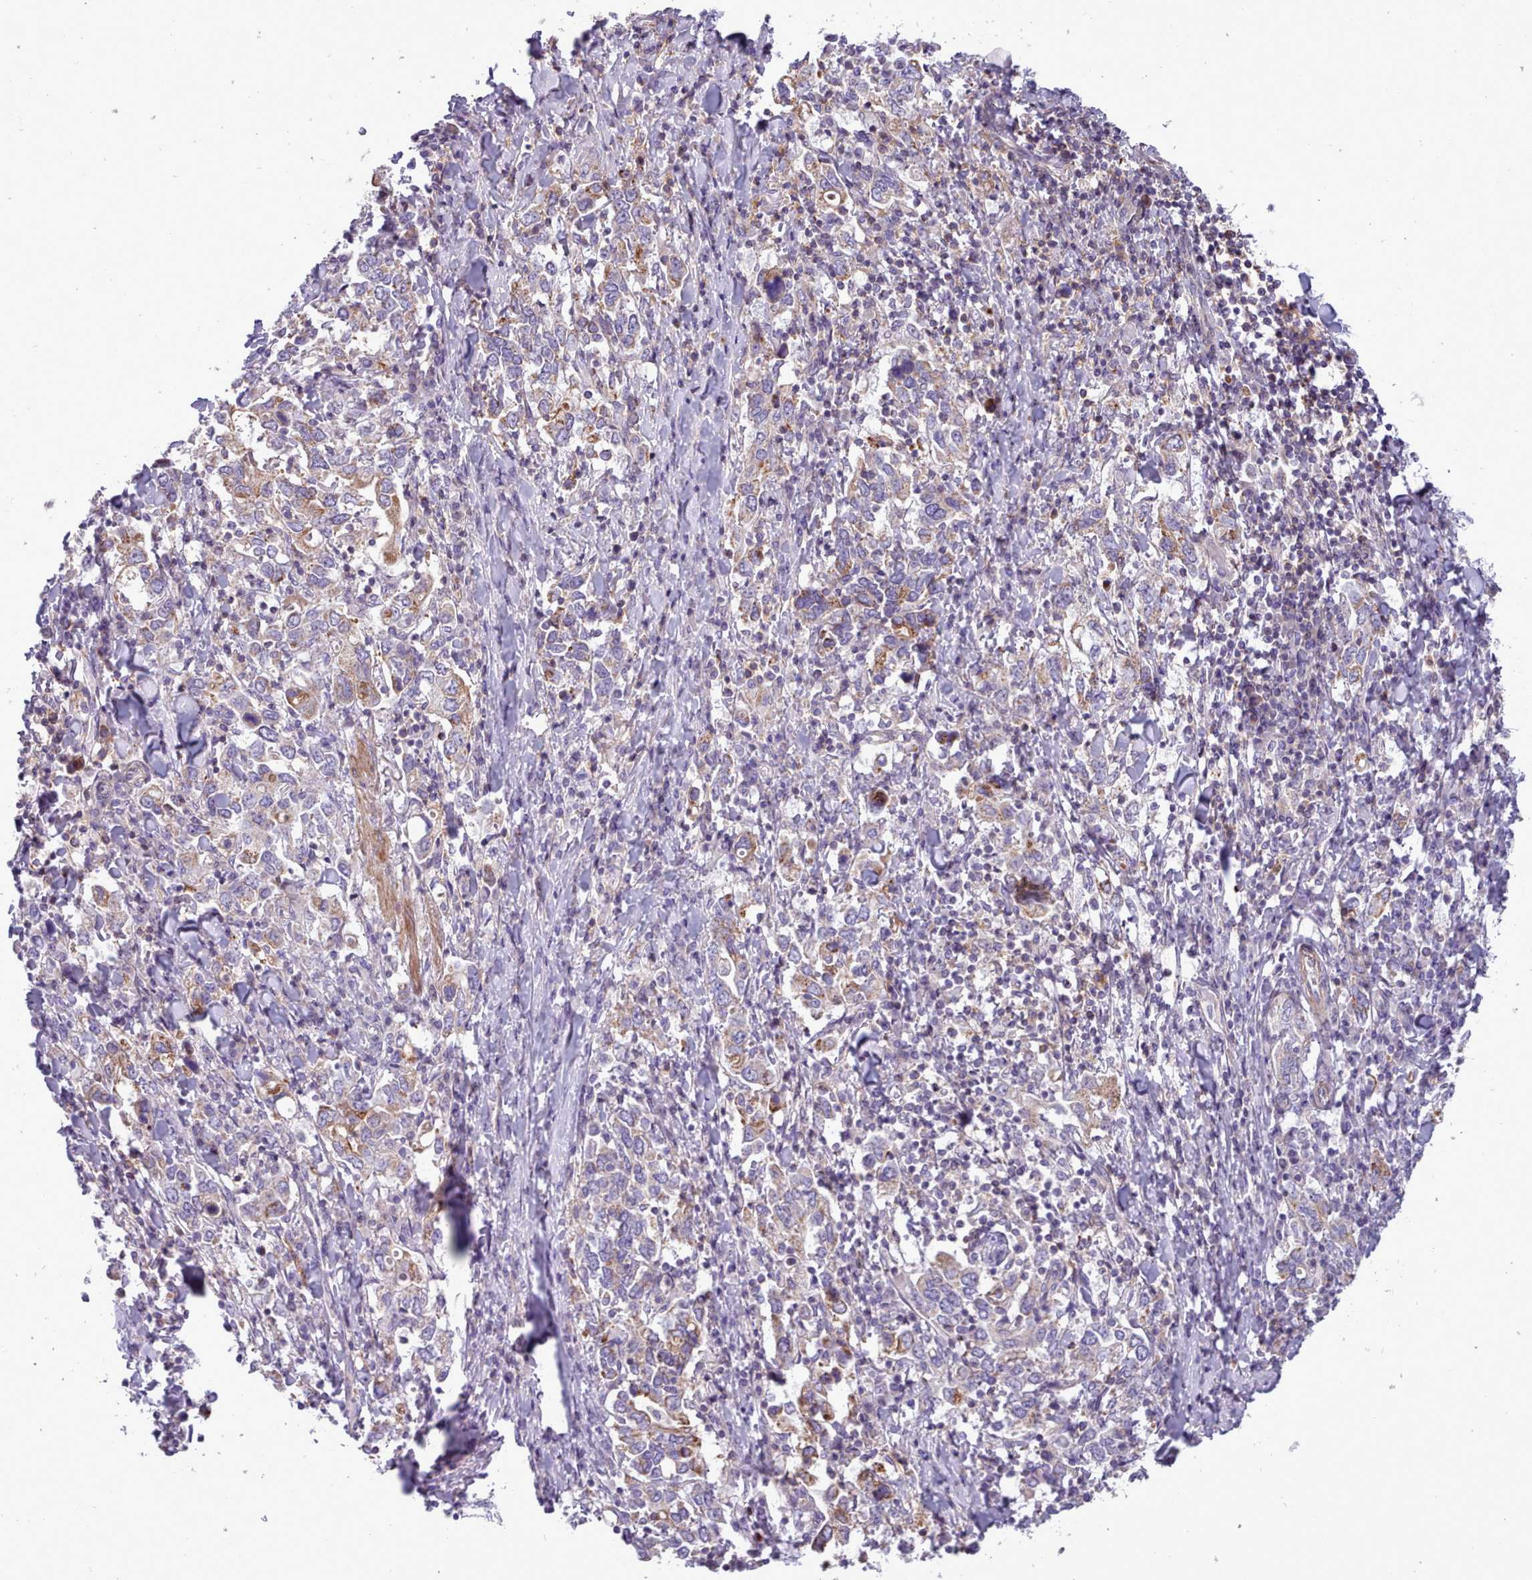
{"staining": {"intensity": "moderate", "quantity": "<25%", "location": "cytoplasmic/membranous"}, "tissue": "stomach cancer", "cell_type": "Tumor cells", "image_type": "cancer", "snomed": [{"axis": "morphology", "description": "Adenocarcinoma, NOS"}, {"axis": "topography", "description": "Stomach, upper"}], "caption": "Stomach adenocarcinoma was stained to show a protein in brown. There is low levels of moderate cytoplasmic/membranous staining in about <25% of tumor cells.", "gene": "TENT4B", "patient": {"sex": "male", "age": 62}}